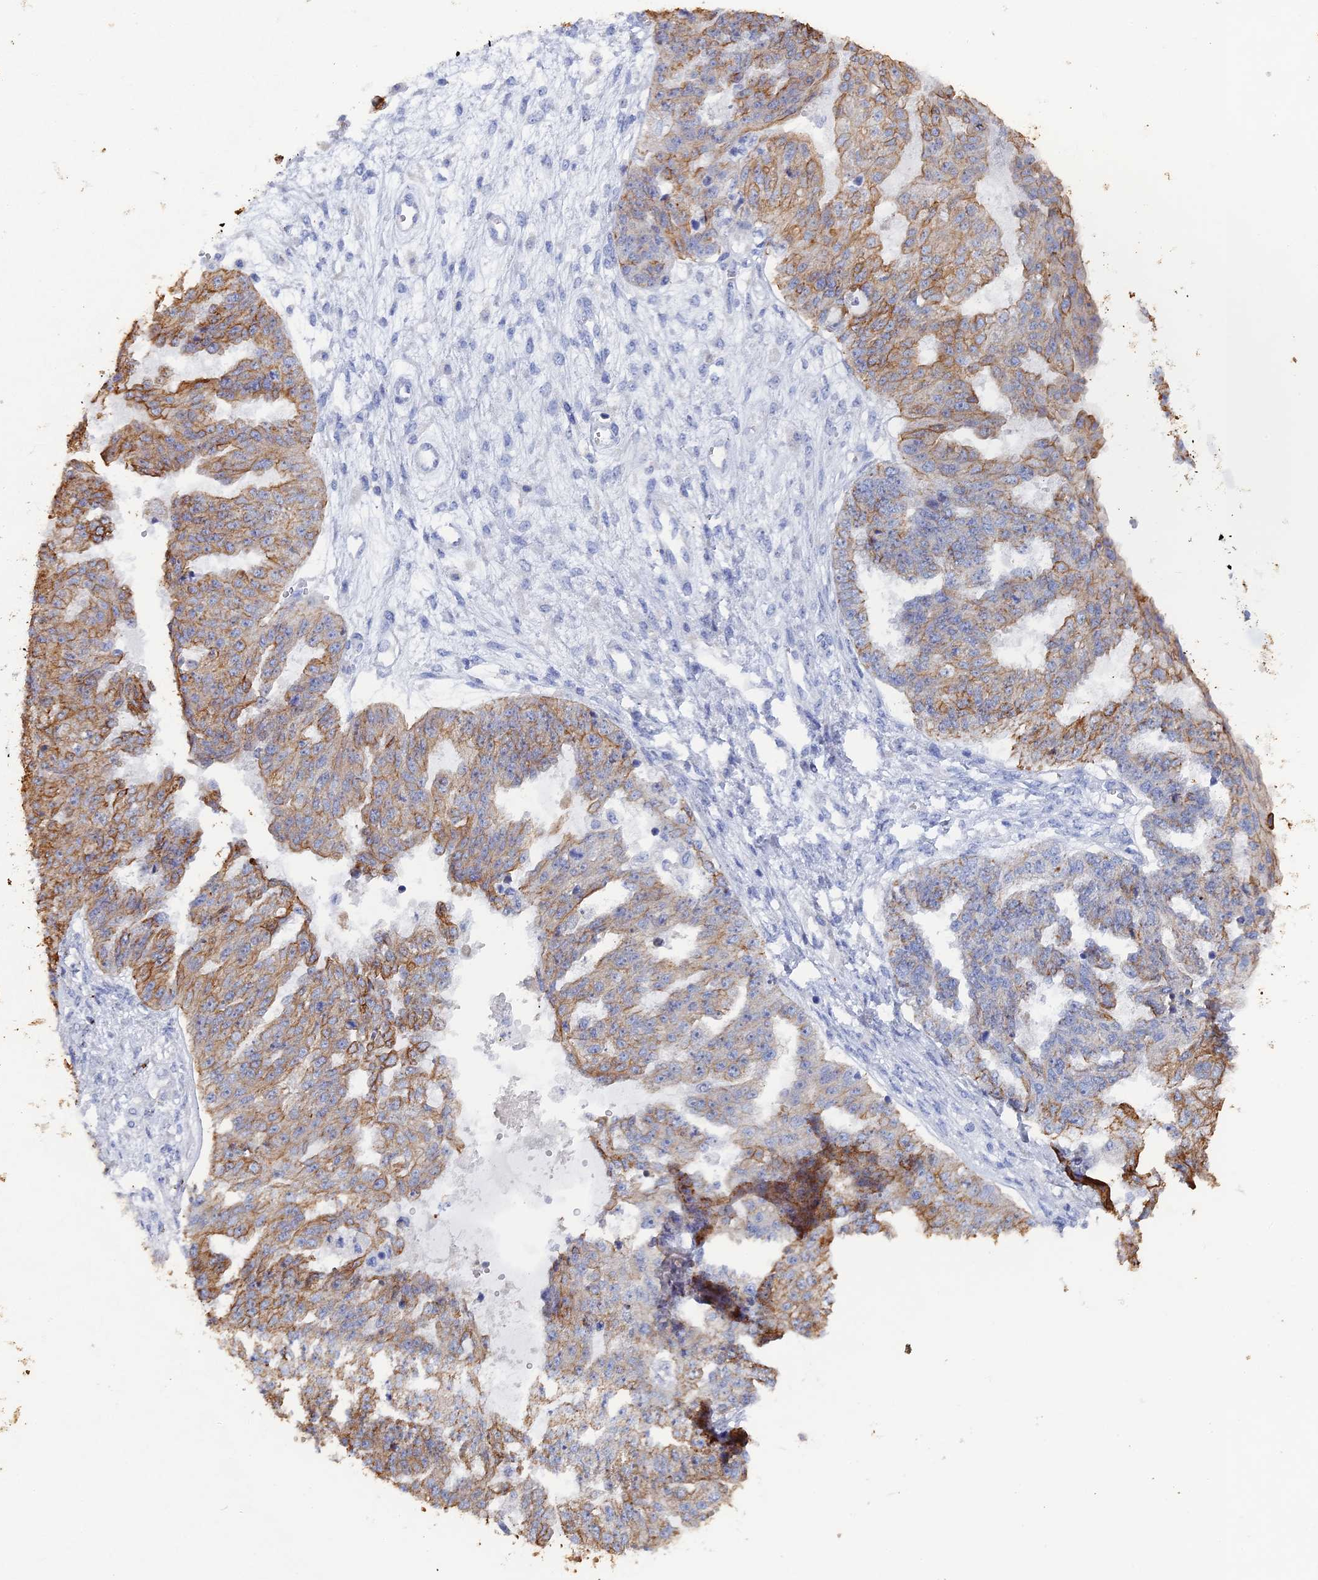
{"staining": {"intensity": "moderate", "quantity": "25%-75%", "location": "cytoplasmic/membranous"}, "tissue": "ovarian cancer", "cell_type": "Tumor cells", "image_type": "cancer", "snomed": [{"axis": "morphology", "description": "Cystadenocarcinoma, serous, NOS"}, {"axis": "topography", "description": "Ovary"}], "caption": "Immunohistochemistry photomicrograph of human ovarian cancer stained for a protein (brown), which reveals medium levels of moderate cytoplasmic/membranous expression in approximately 25%-75% of tumor cells.", "gene": "SRFBP1", "patient": {"sex": "female", "age": 58}}